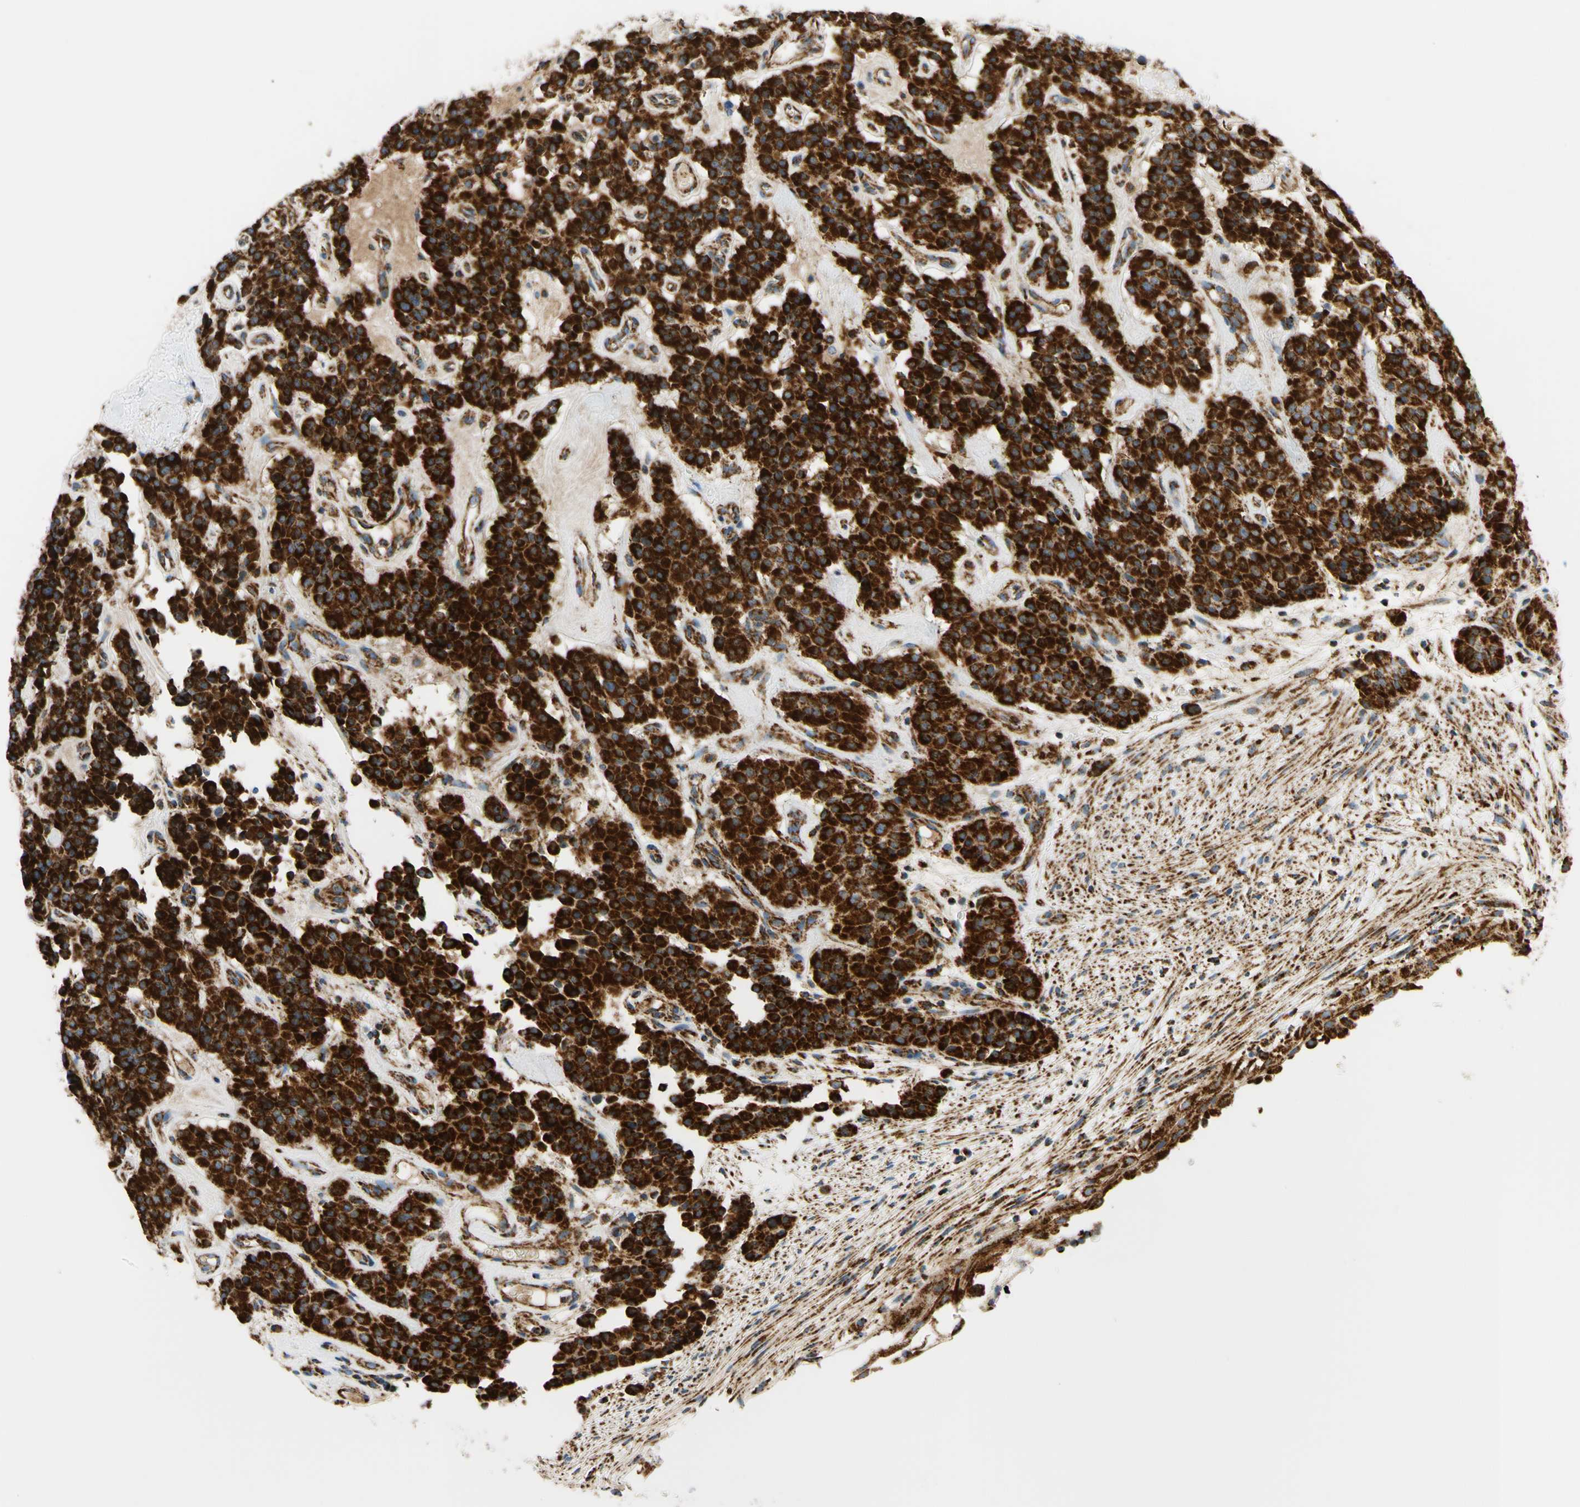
{"staining": {"intensity": "strong", "quantity": ">75%", "location": "cytoplasmic/membranous"}, "tissue": "carcinoid", "cell_type": "Tumor cells", "image_type": "cancer", "snomed": [{"axis": "morphology", "description": "Carcinoid, malignant, NOS"}, {"axis": "topography", "description": "Lung"}], "caption": "Immunohistochemical staining of carcinoid demonstrates high levels of strong cytoplasmic/membranous staining in about >75% of tumor cells. (Stains: DAB in brown, nuclei in blue, Microscopy: brightfield microscopy at high magnification).", "gene": "MAVS", "patient": {"sex": "male", "age": 30}}